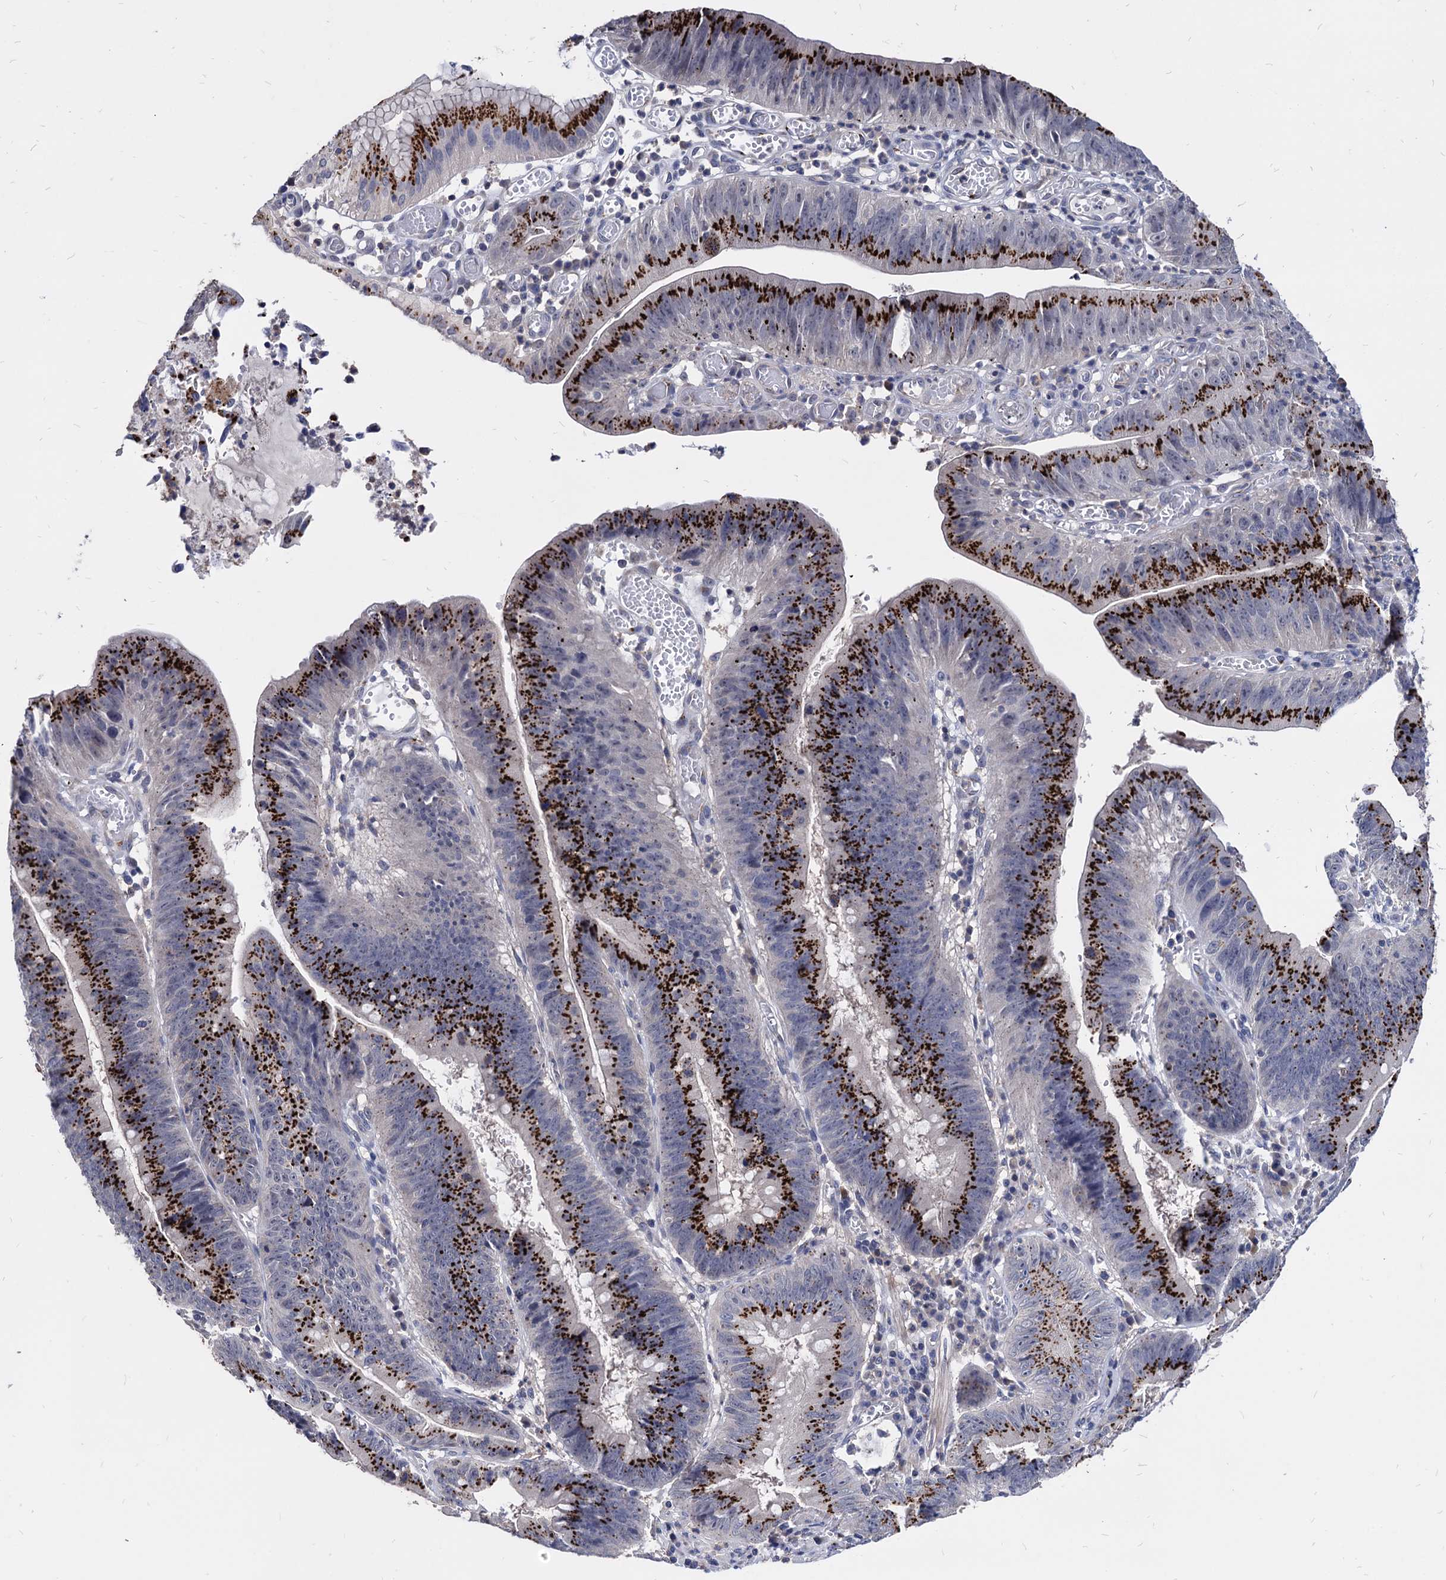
{"staining": {"intensity": "strong", "quantity": ">75%", "location": "cytoplasmic/membranous"}, "tissue": "stomach cancer", "cell_type": "Tumor cells", "image_type": "cancer", "snomed": [{"axis": "morphology", "description": "Adenocarcinoma, NOS"}, {"axis": "topography", "description": "Stomach"}], "caption": "Tumor cells show high levels of strong cytoplasmic/membranous positivity in approximately >75% of cells in human stomach cancer (adenocarcinoma).", "gene": "ESD", "patient": {"sex": "male", "age": 59}}